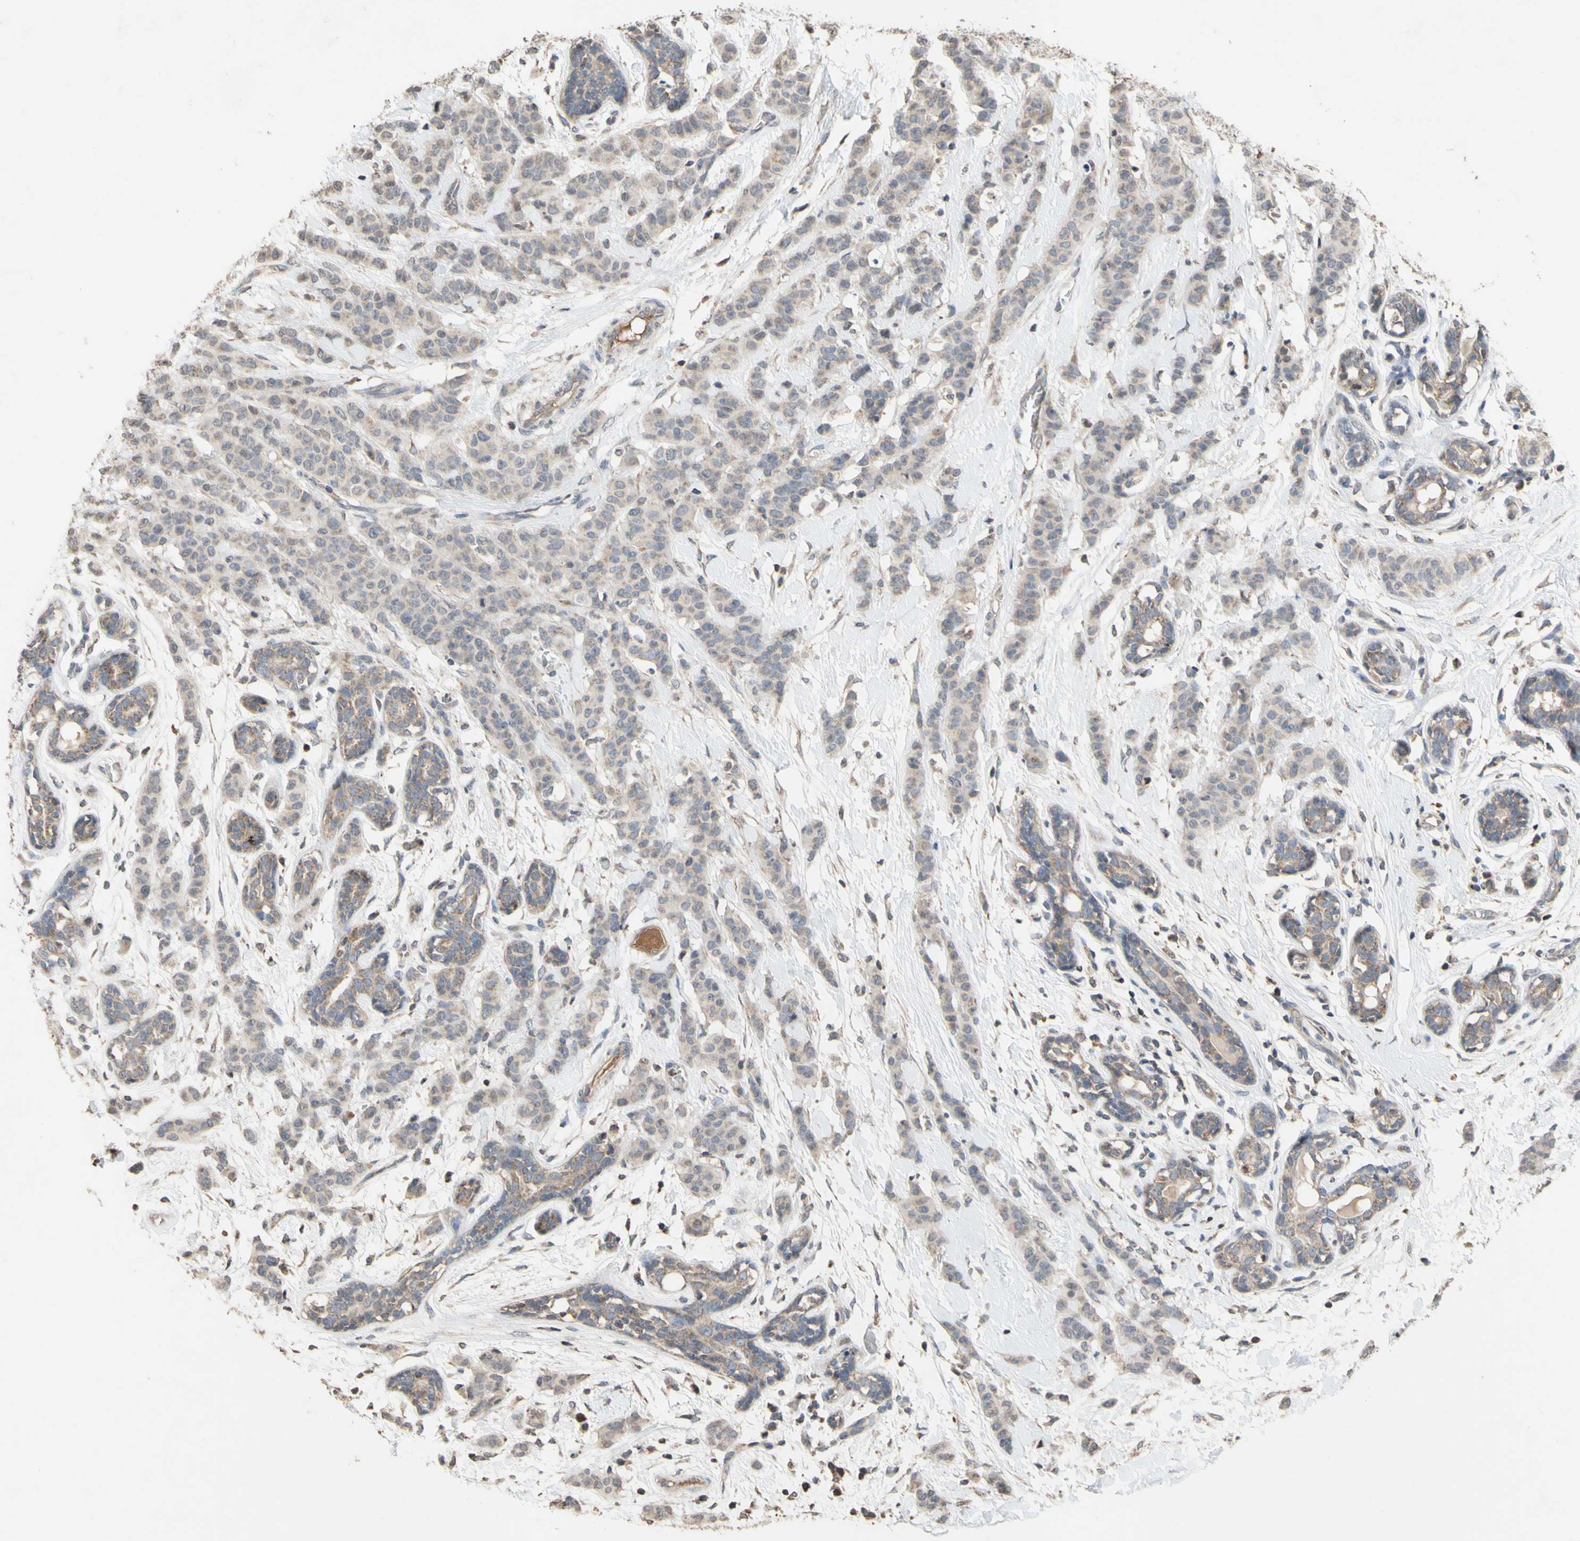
{"staining": {"intensity": "weak", "quantity": "25%-75%", "location": "cytoplasmic/membranous"}, "tissue": "breast cancer", "cell_type": "Tumor cells", "image_type": "cancer", "snomed": [{"axis": "morphology", "description": "Normal tissue, NOS"}, {"axis": "morphology", "description": "Duct carcinoma"}, {"axis": "topography", "description": "Breast"}], "caption": "Human breast cancer (intraductal carcinoma) stained for a protein (brown) demonstrates weak cytoplasmic/membranous positive expression in about 25%-75% of tumor cells.", "gene": "NECTIN3", "patient": {"sex": "female", "age": 40}}